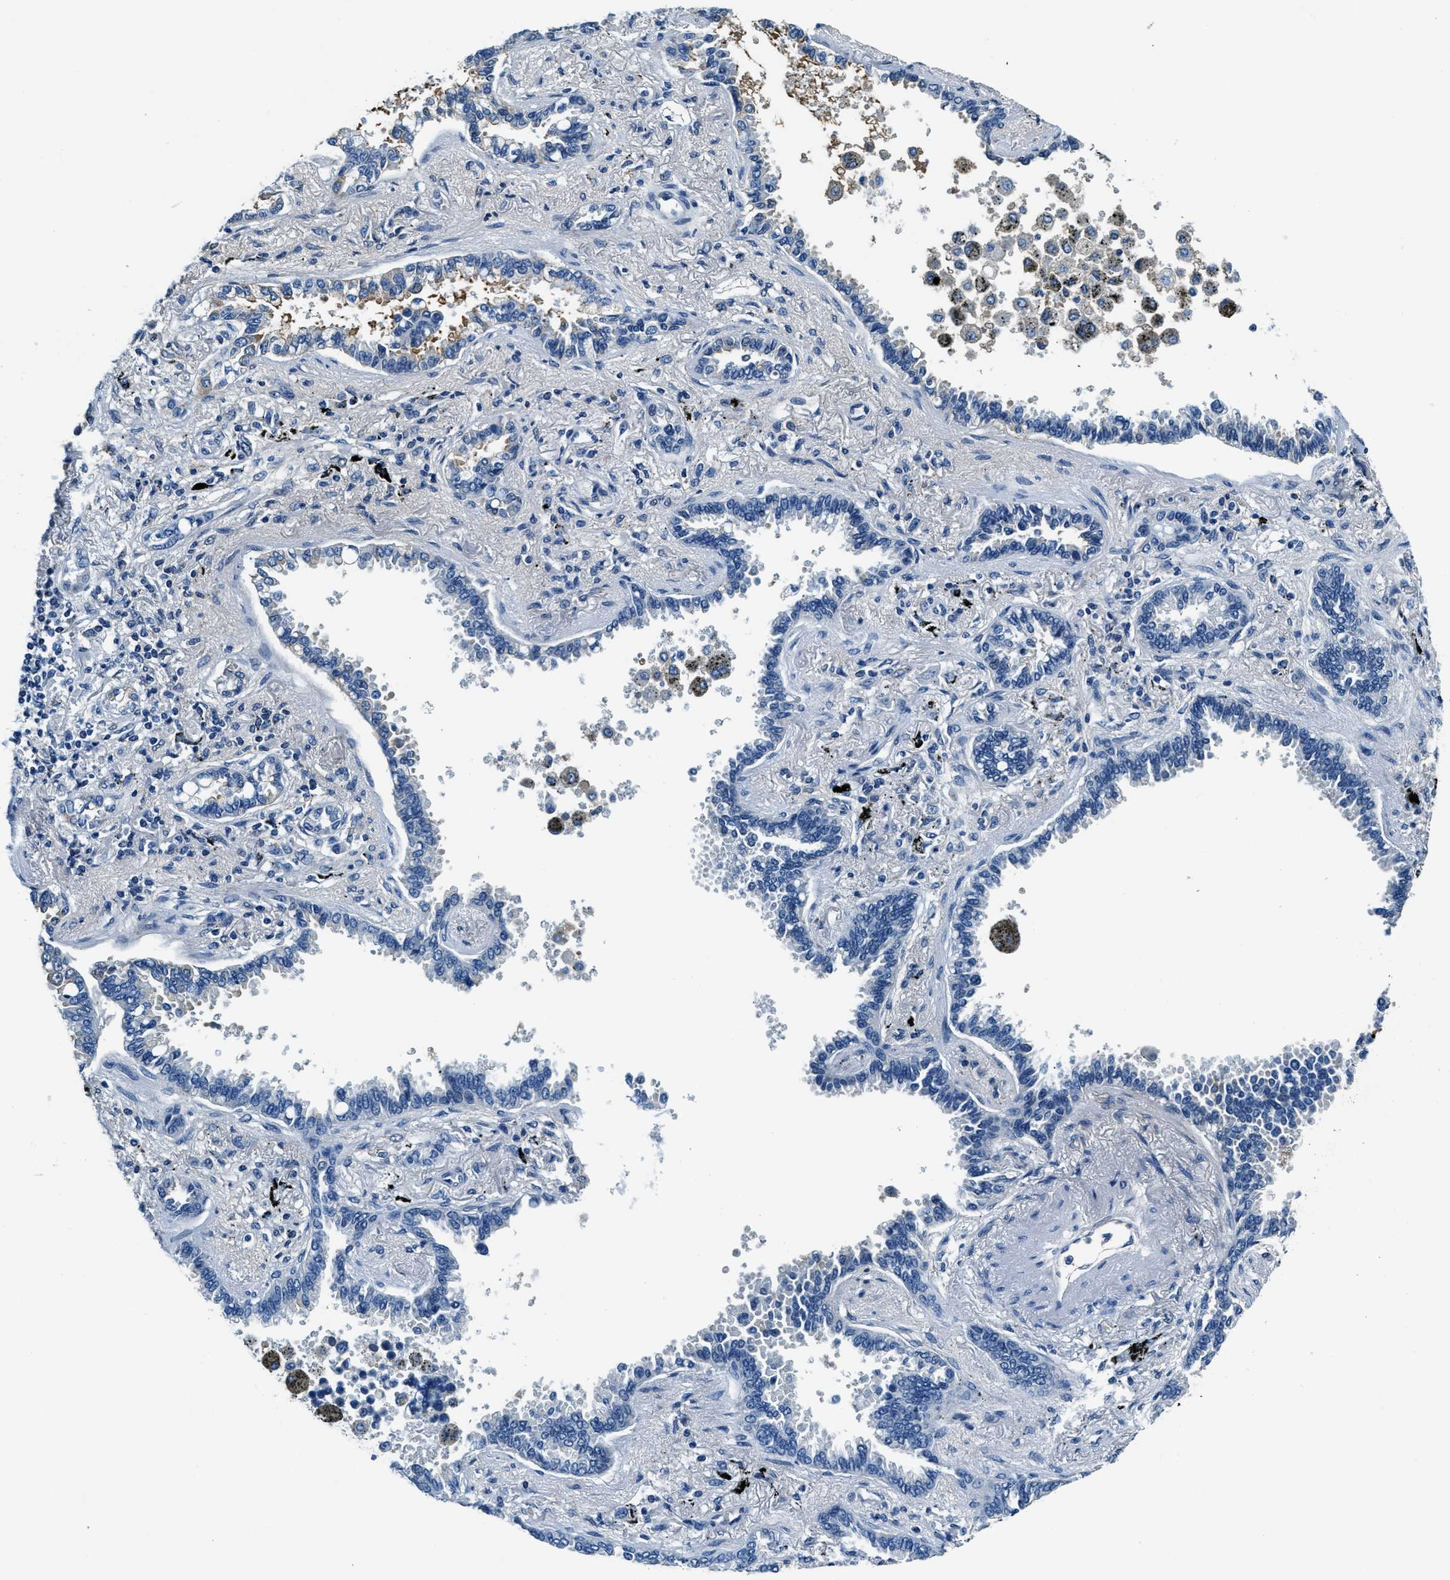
{"staining": {"intensity": "negative", "quantity": "none", "location": "none"}, "tissue": "lung cancer", "cell_type": "Tumor cells", "image_type": "cancer", "snomed": [{"axis": "morphology", "description": "Normal tissue, NOS"}, {"axis": "morphology", "description": "Adenocarcinoma, NOS"}, {"axis": "topography", "description": "Lung"}], "caption": "Immunohistochemistry (IHC) micrograph of human lung adenocarcinoma stained for a protein (brown), which reveals no staining in tumor cells.", "gene": "TMEM186", "patient": {"sex": "male", "age": 59}}